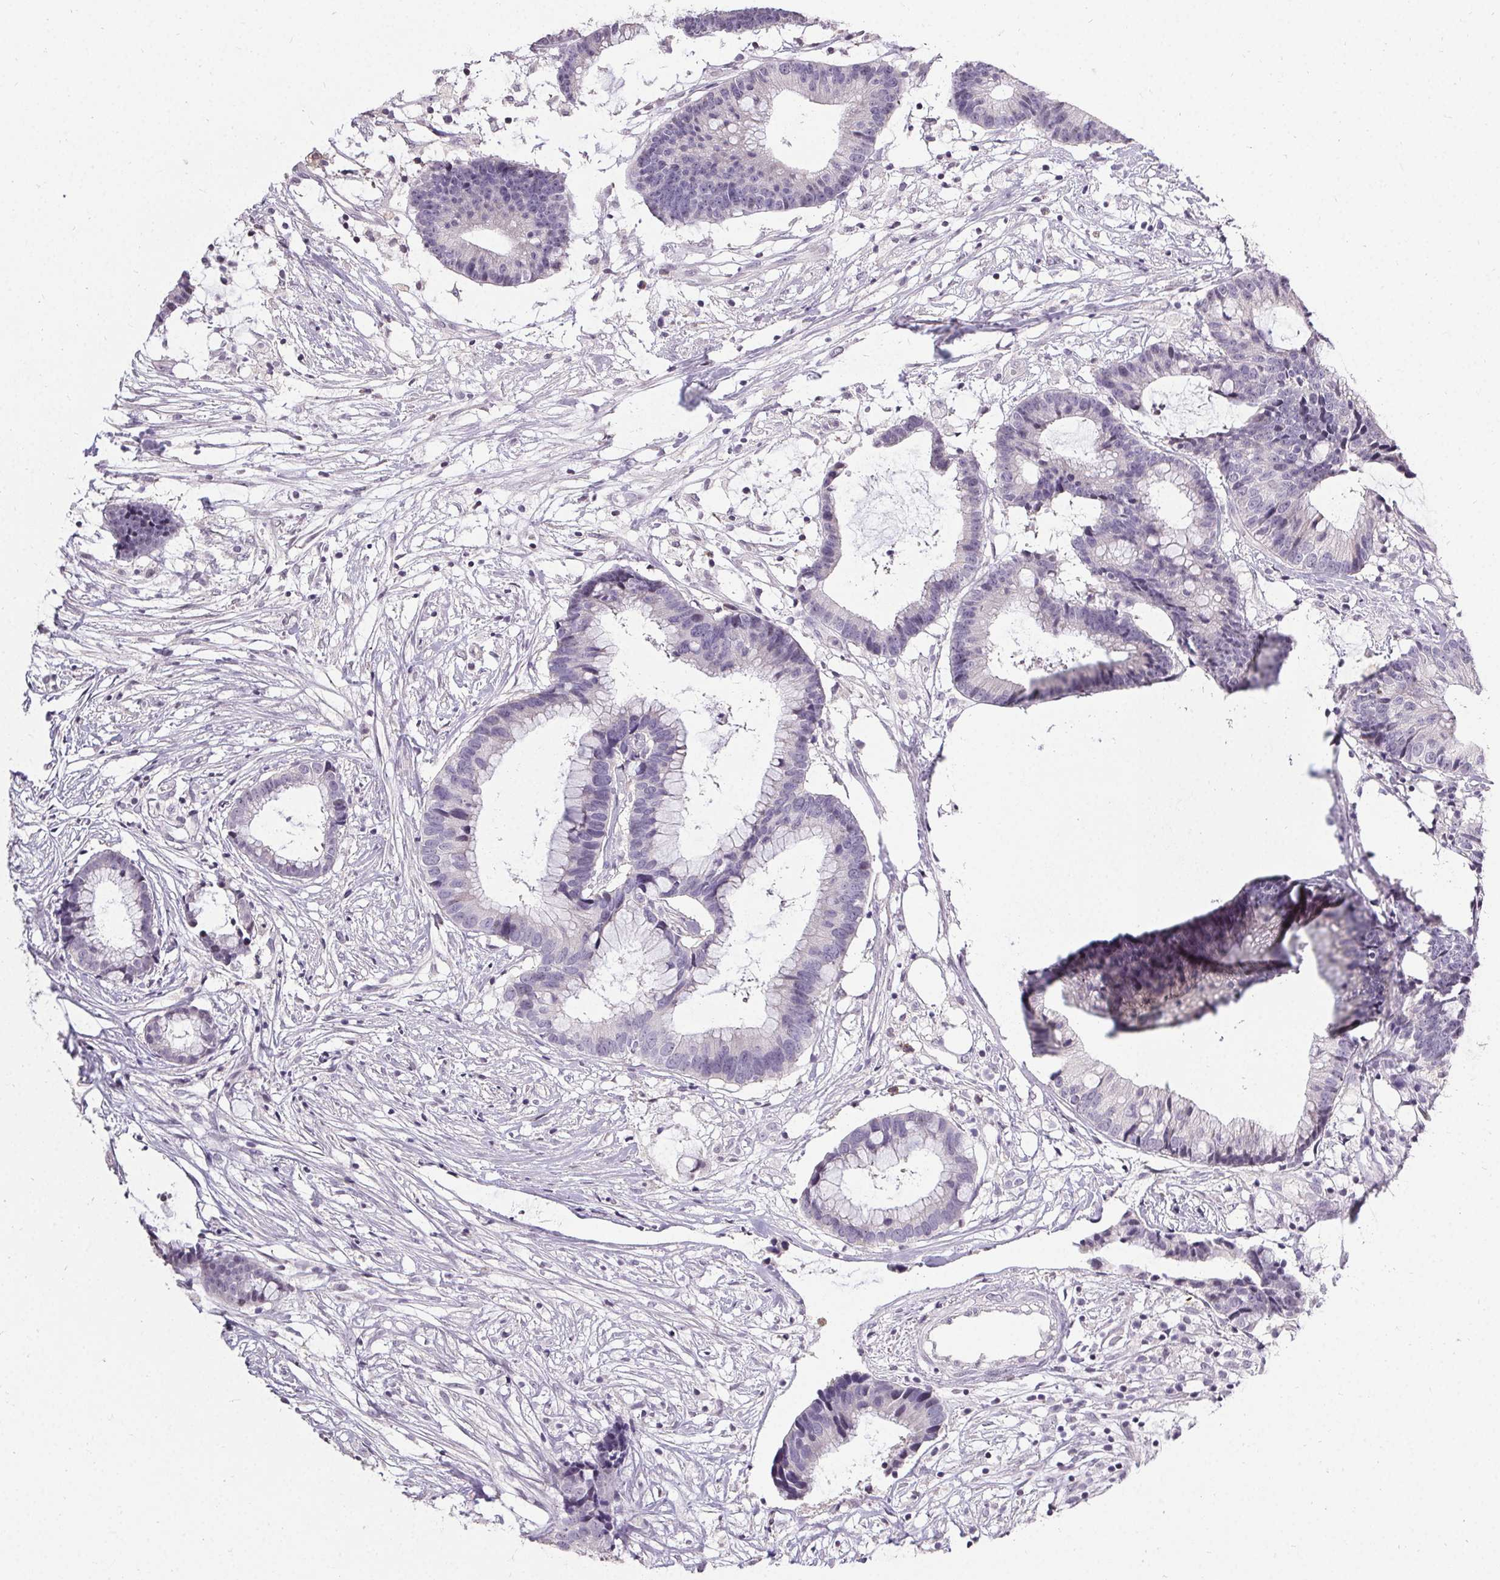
{"staining": {"intensity": "negative", "quantity": "none", "location": "none"}, "tissue": "colorectal cancer", "cell_type": "Tumor cells", "image_type": "cancer", "snomed": [{"axis": "morphology", "description": "Adenocarcinoma, NOS"}, {"axis": "topography", "description": "Colon"}], "caption": "Immunohistochemical staining of human colorectal cancer (adenocarcinoma) displays no significant expression in tumor cells. (DAB immunohistochemistry (IHC) visualized using brightfield microscopy, high magnification).", "gene": "PMEL", "patient": {"sex": "female", "age": 78}}